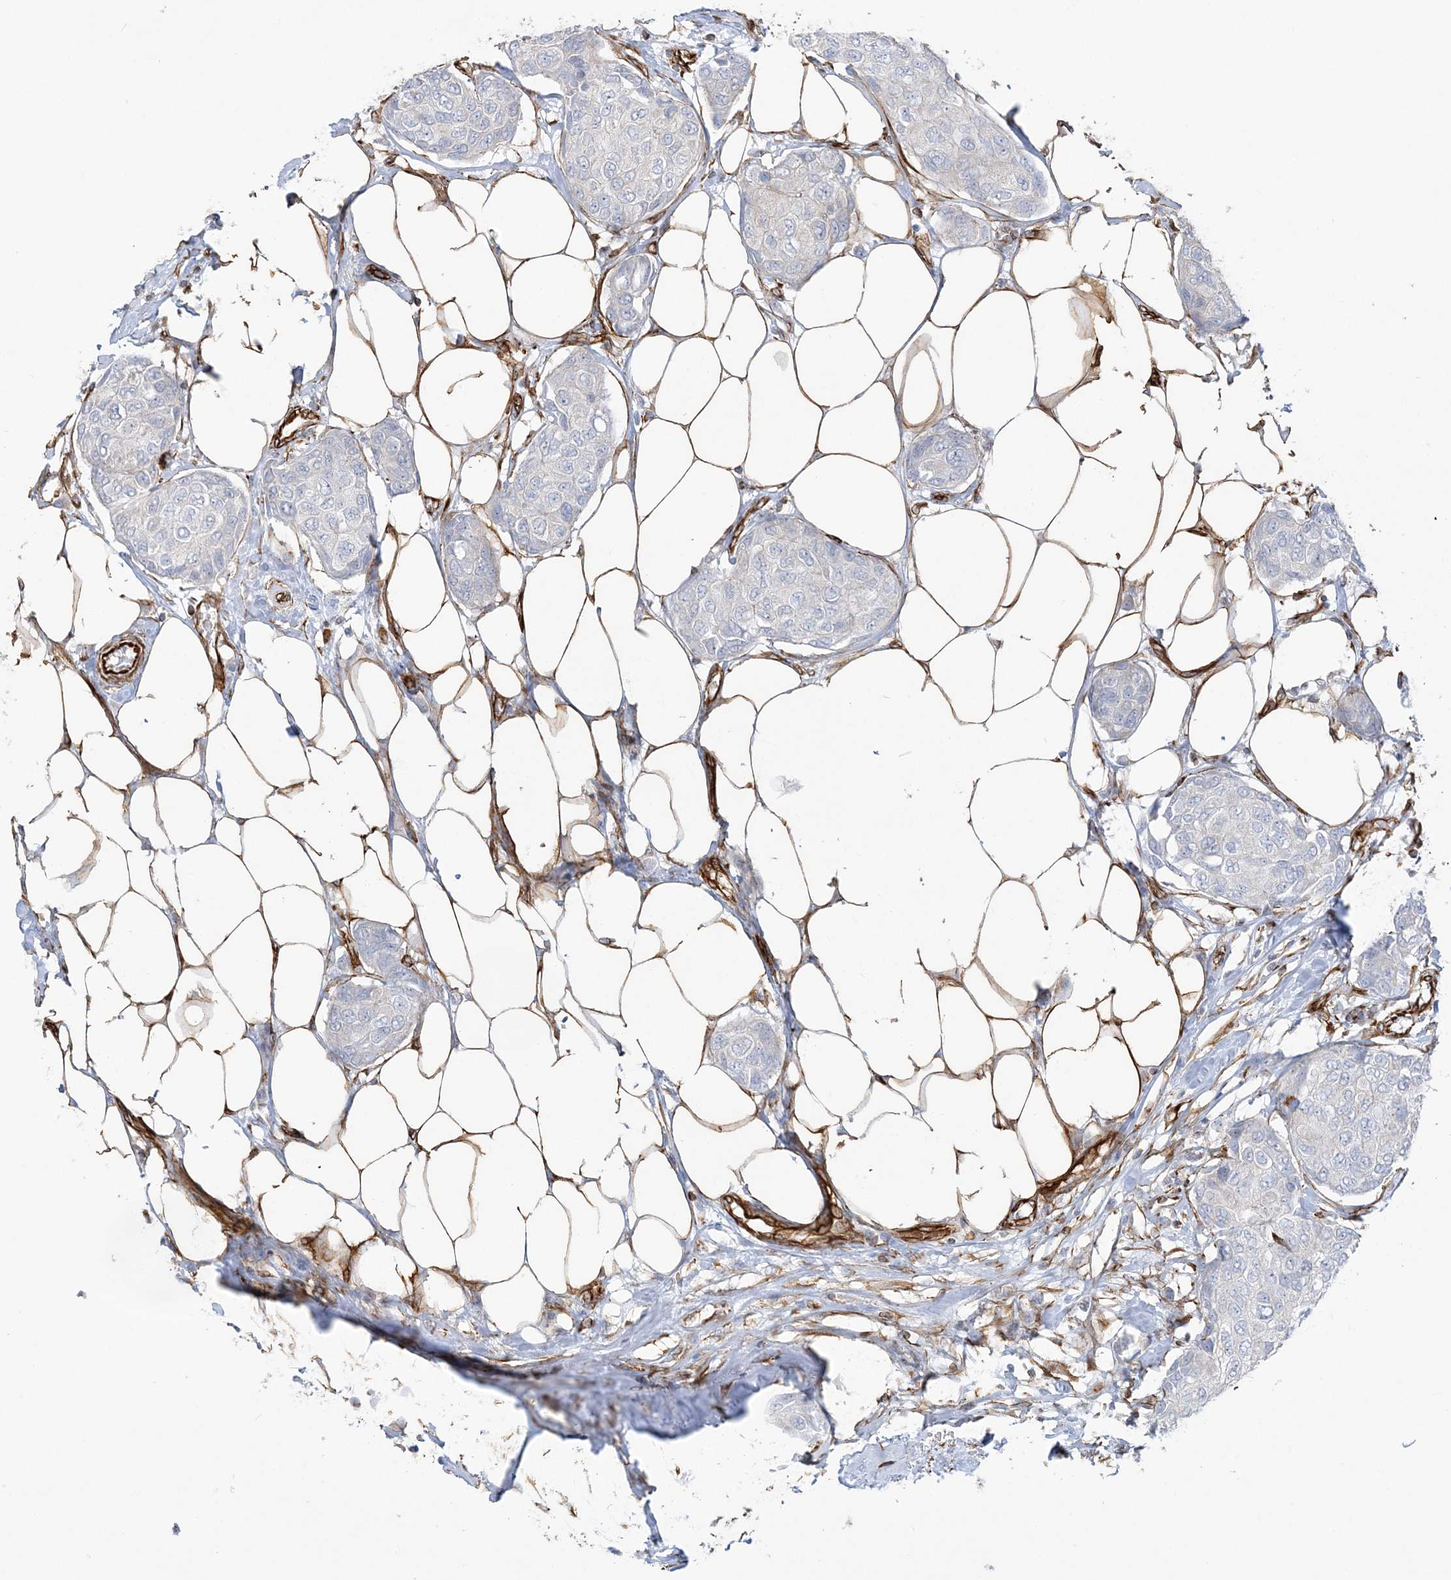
{"staining": {"intensity": "negative", "quantity": "none", "location": "none"}, "tissue": "breast cancer", "cell_type": "Tumor cells", "image_type": "cancer", "snomed": [{"axis": "morphology", "description": "Duct carcinoma"}, {"axis": "topography", "description": "Breast"}], "caption": "IHC photomicrograph of neoplastic tissue: human breast cancer stained with DAB reveals no significant protein expression in tumor cells.", "gene": "SCLT1", "patient": {"sex": "female", "age": 80}}